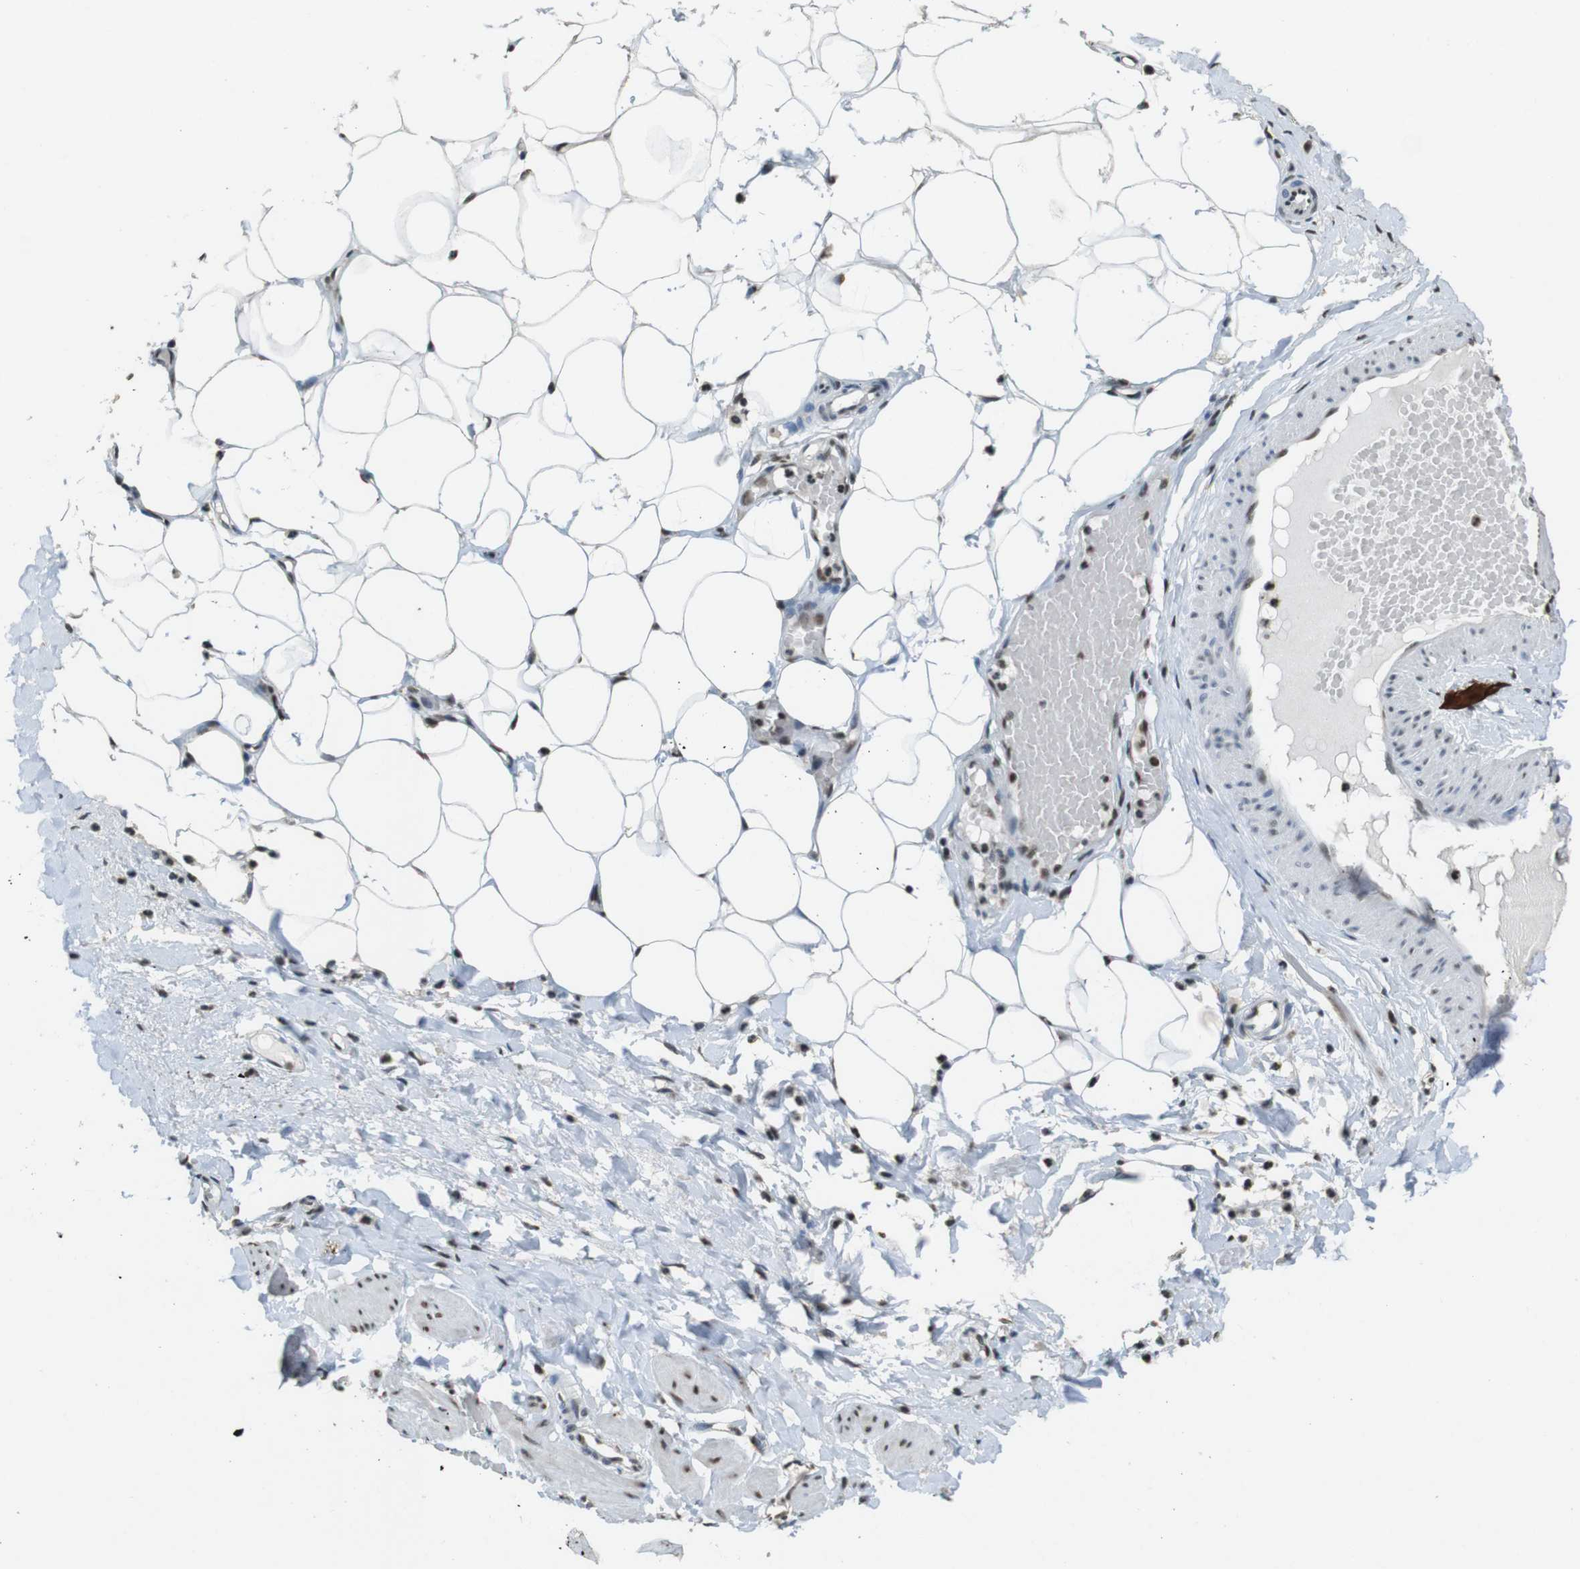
{"staining": {"intensity": "moderate", "quantity": ">75%", "location": "cytoplasmic/membranous,nuclear"}, "tissue": "adipose tissue", "cell_type": "Adipocytes", "image_type": "normal", "snomed": [{"axis": "morphology", "description": "Normal tissue, NOS"}, {"axis": "topography", "description": "Soft tissue"}, {"axis": "topography", "description": "Vascular tissue"}], "caption": "Moderate cytoplasmic/membranous,nuclear protein staining is seen in about >75% of adipocytes in adipose tissue. Nuclei are stained in blue.", "gene": "CSNK2B", "patient": {"sex": "female", "age": 35}}